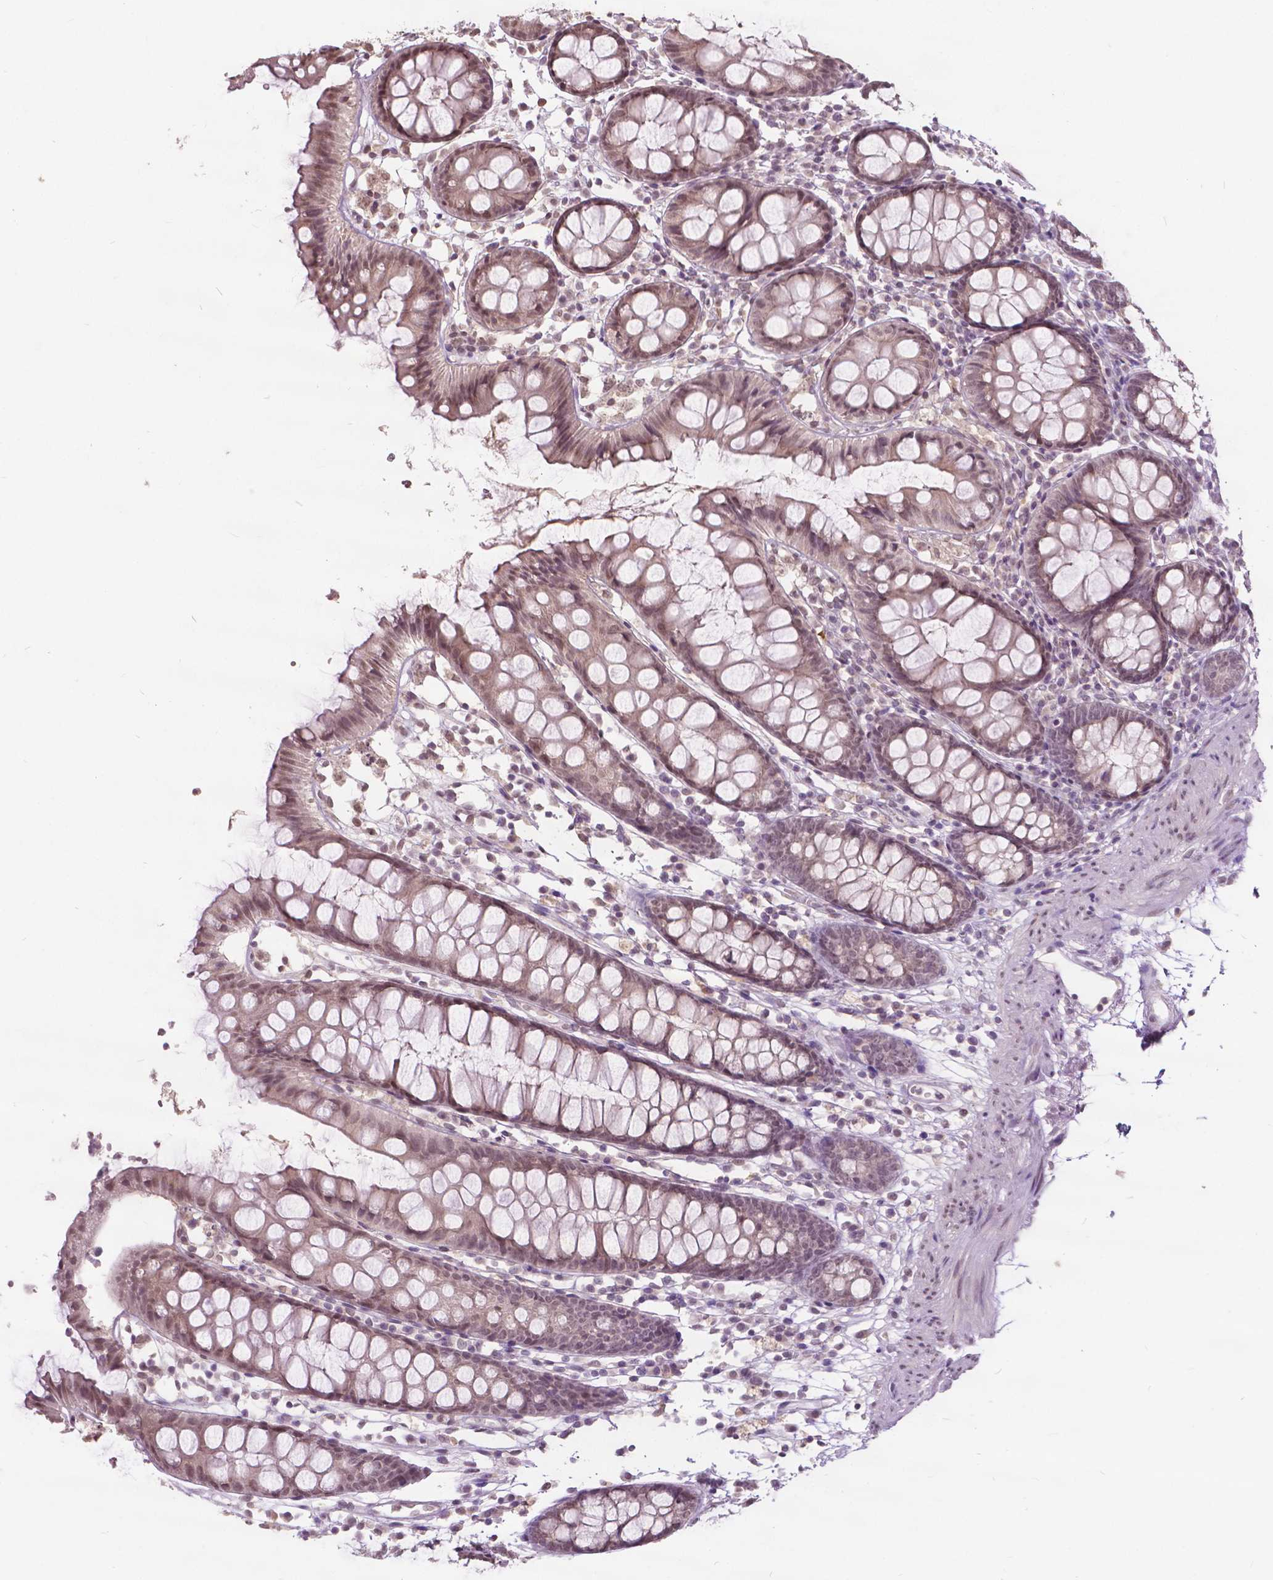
{"staining": {"intensity": "weak", "quantity": ">75%", "location": "nuclear"}, "tissue": "colon", "cell_type": "Endothelial cells", "image_type": "normal", "snomed": [{"axis": "morphology", "description": "Normal tissue, NOS"}, {"axis": "topography", "description": "Colon"}], "caption": "A brown stain shows weak nuclear expression of a protein in endothelial cells of benign colon. (Brightfield microscopy of DAB IHC at high magnification).", "gene": "HOXA10", "patient": {"sex": "female", "age": 84}}